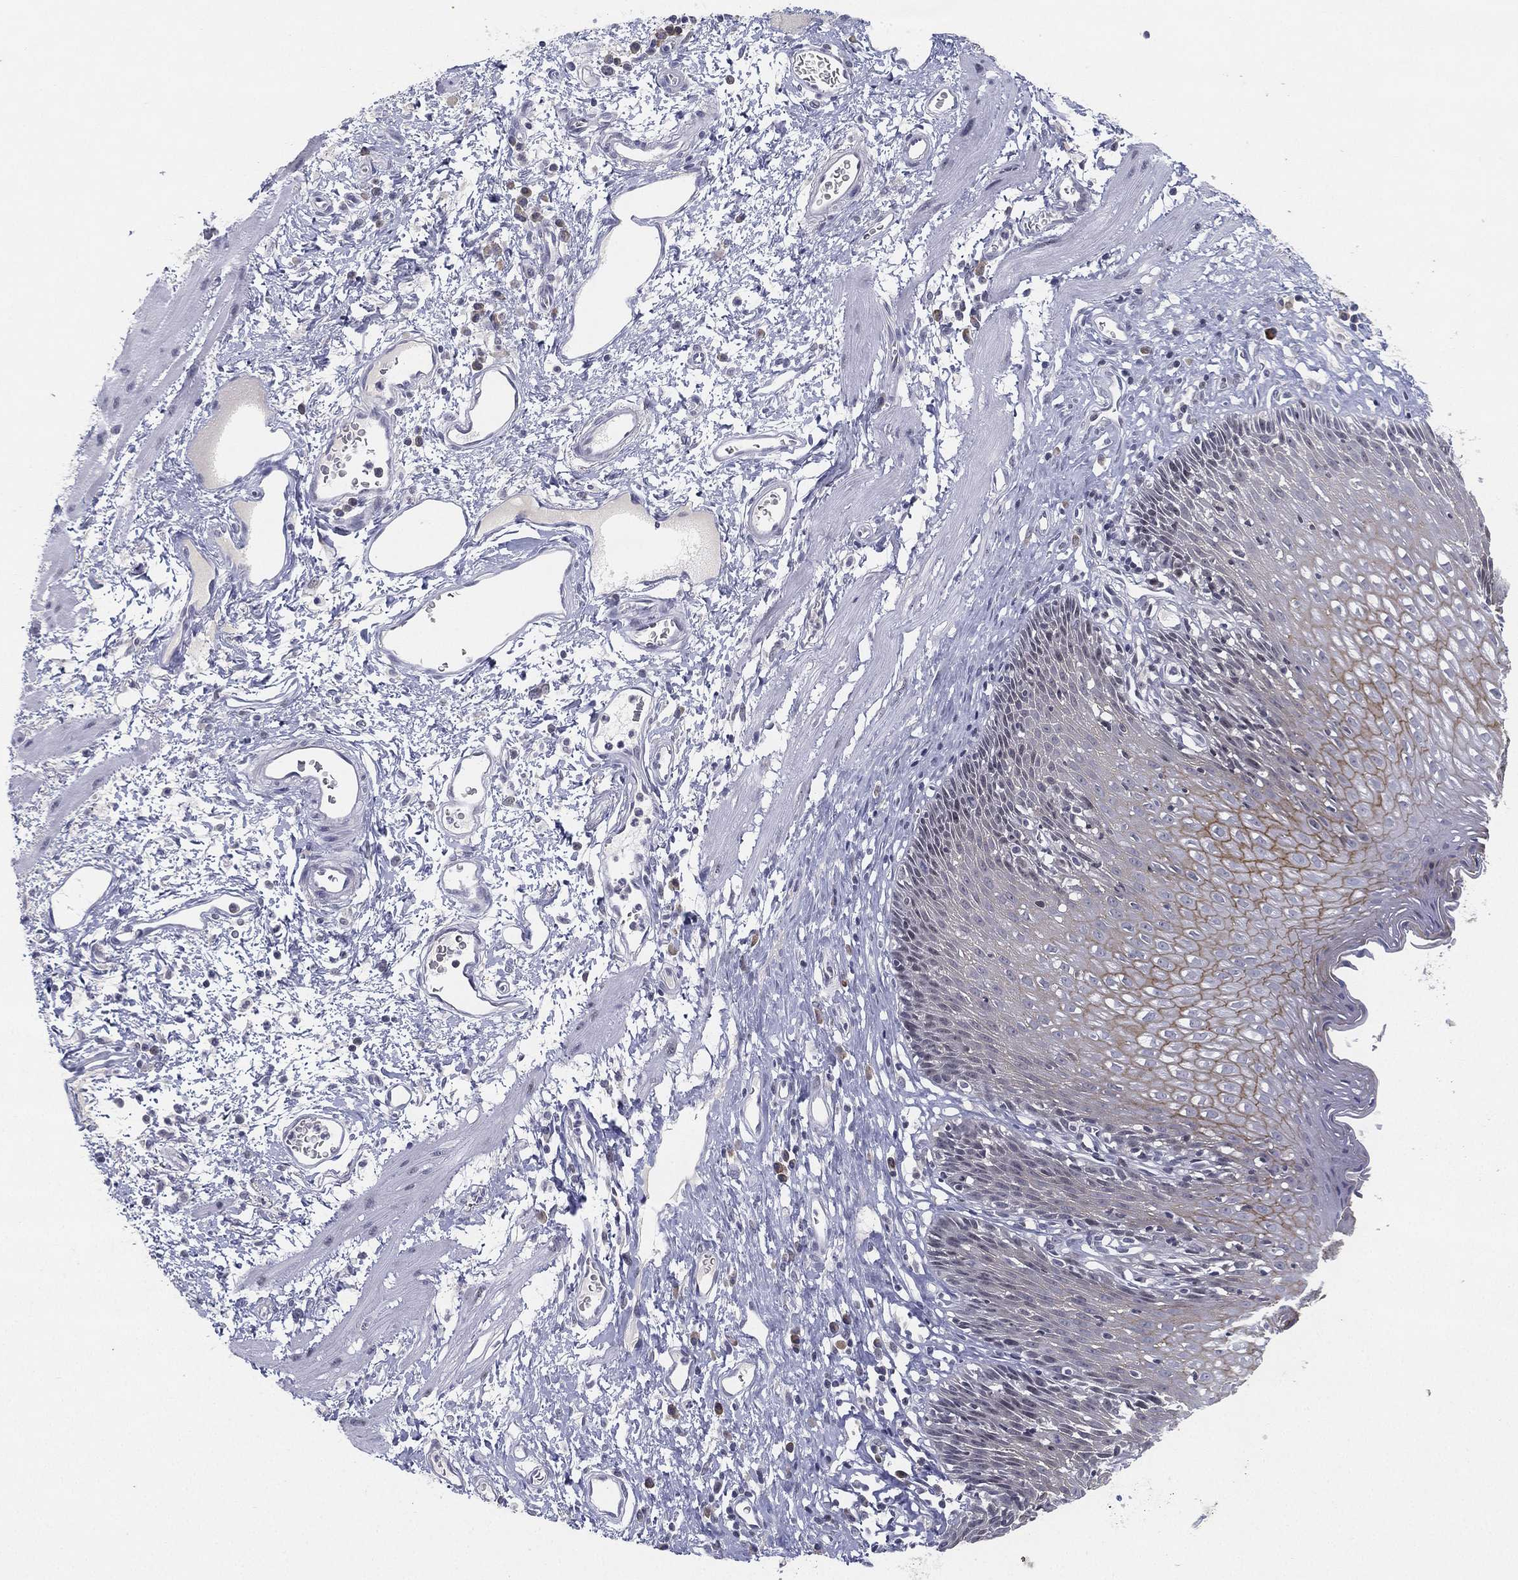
{"staining": {"intensity": "strong", "quantity": "<25%", "location": "cytoplasmic/membranous"}, "tissue": "esophagus", "cell_type": "Squamous epithelial cells", "image_type": "normal", "snomed": [{"axis": "morphology", "description": "Normal tissue, NOS"}, {"axis": "morphology", "description": "Adenocarcinoma, NOS"}, {"axis": "topography", "description": "Esophagus"}, {"axis": "topography", "description": "Stomach, upper"}], "caption": "A high-resolution micrograph shows immunohistochemistry (IHC) staining of unremarkable esophagus, which shows strong cytoplasmic/membranous staining in approximately <25% of squamous epithelial cells. The protein is stained brown, and the nuclei are stained in blue (DAB IHC with brightfield microscopy, high magnification).", "gene": "MS4A8", "patient": {"sex": "male", "age": 74}}